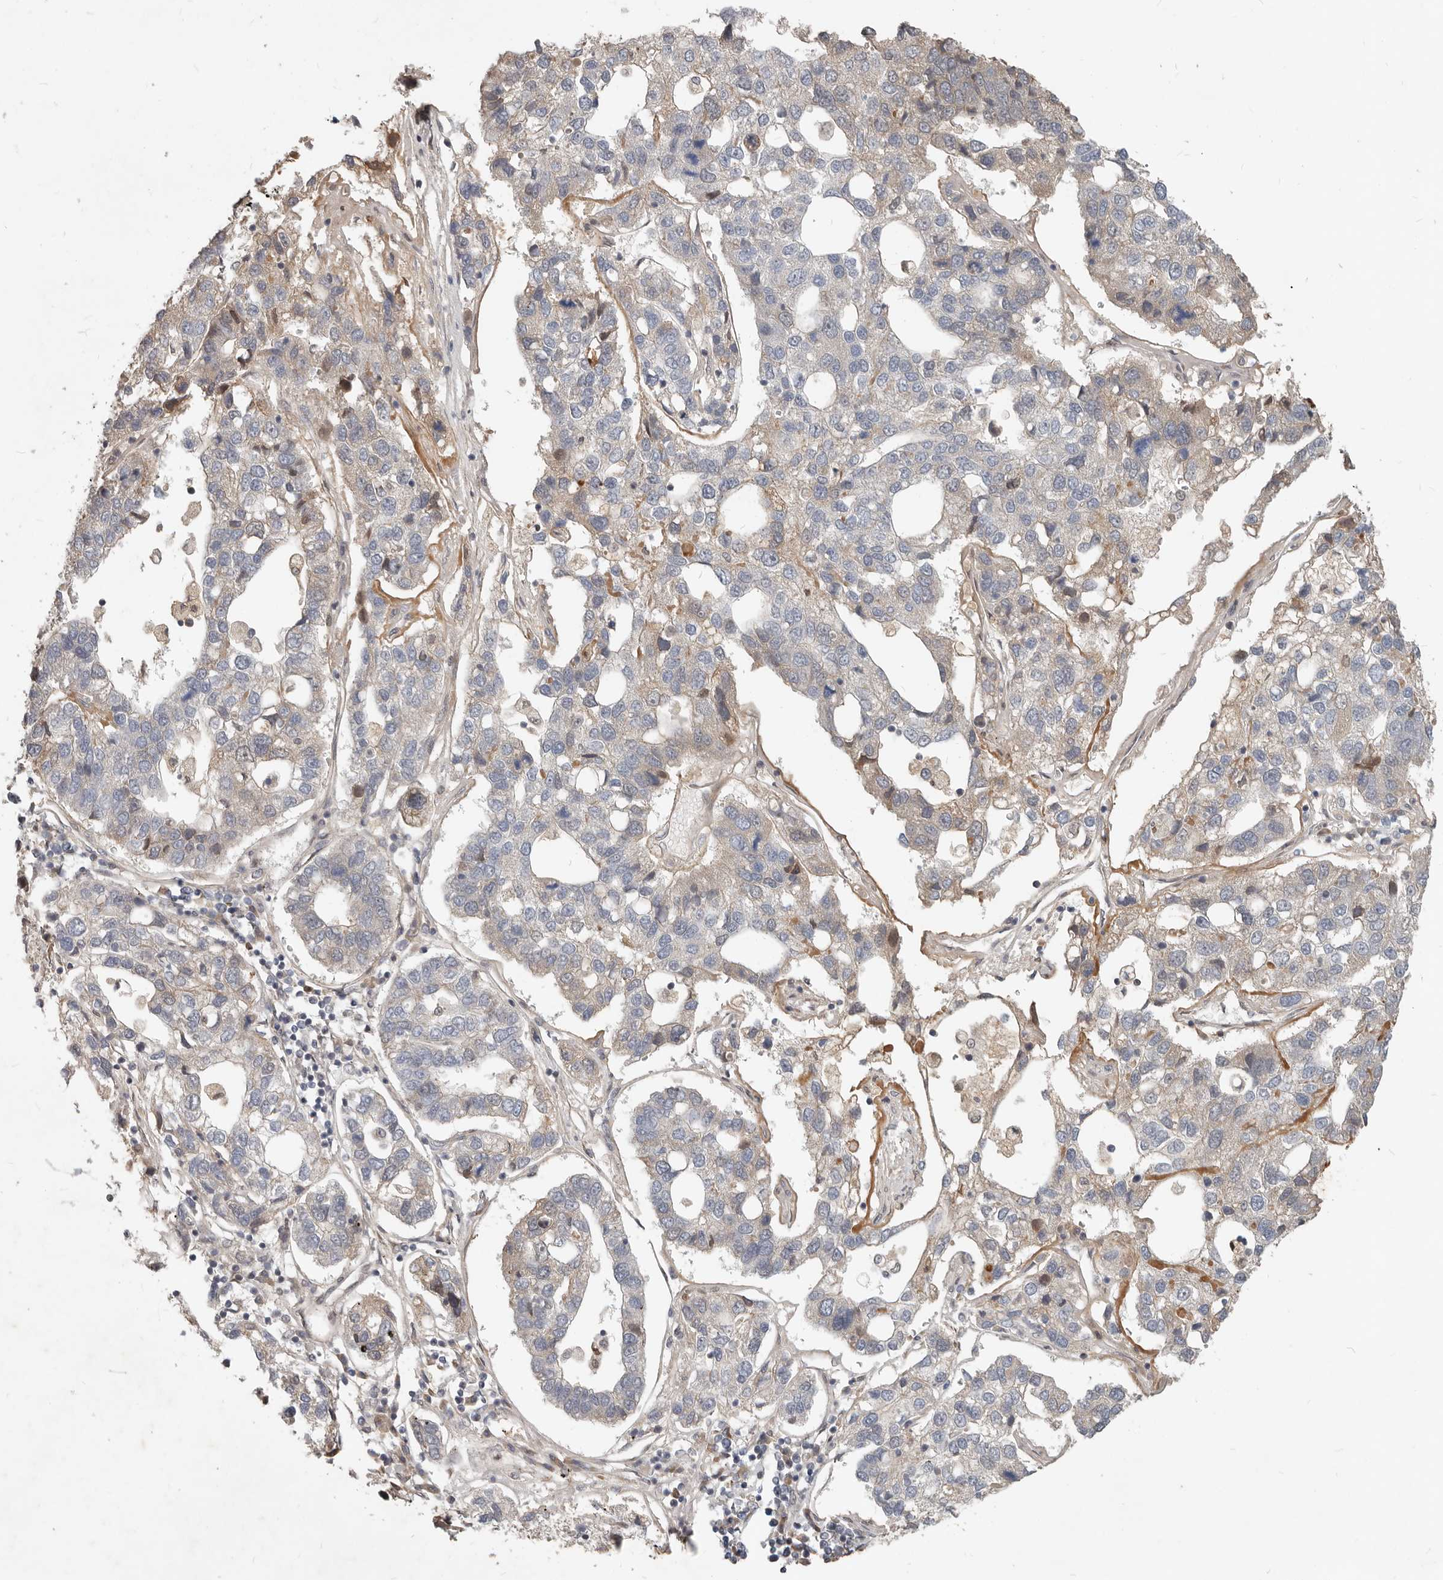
{"staining": {"intensity": "negative", "quantity": "none", "location": "none"}, "tissue": "pancreatic cancer", "cell_type": "Tumor cells", "image_type": "cancer", "snomed": [{"axis": "morphology", "description": "Adenocarcinoma, NOS"}, {"axis": "topography", "description": "Pancreas"}], "caption": "High magnification brightfield microscopy of adenocarcinoma (pancreatic) stained with DAB (brown) and counterstained with hematoxylin (blue): tumor cells show no significant positivity. Nuclei are stained in blue.", "gene": "NPY4R", "patient": {"sex": "female", "age": 61}}